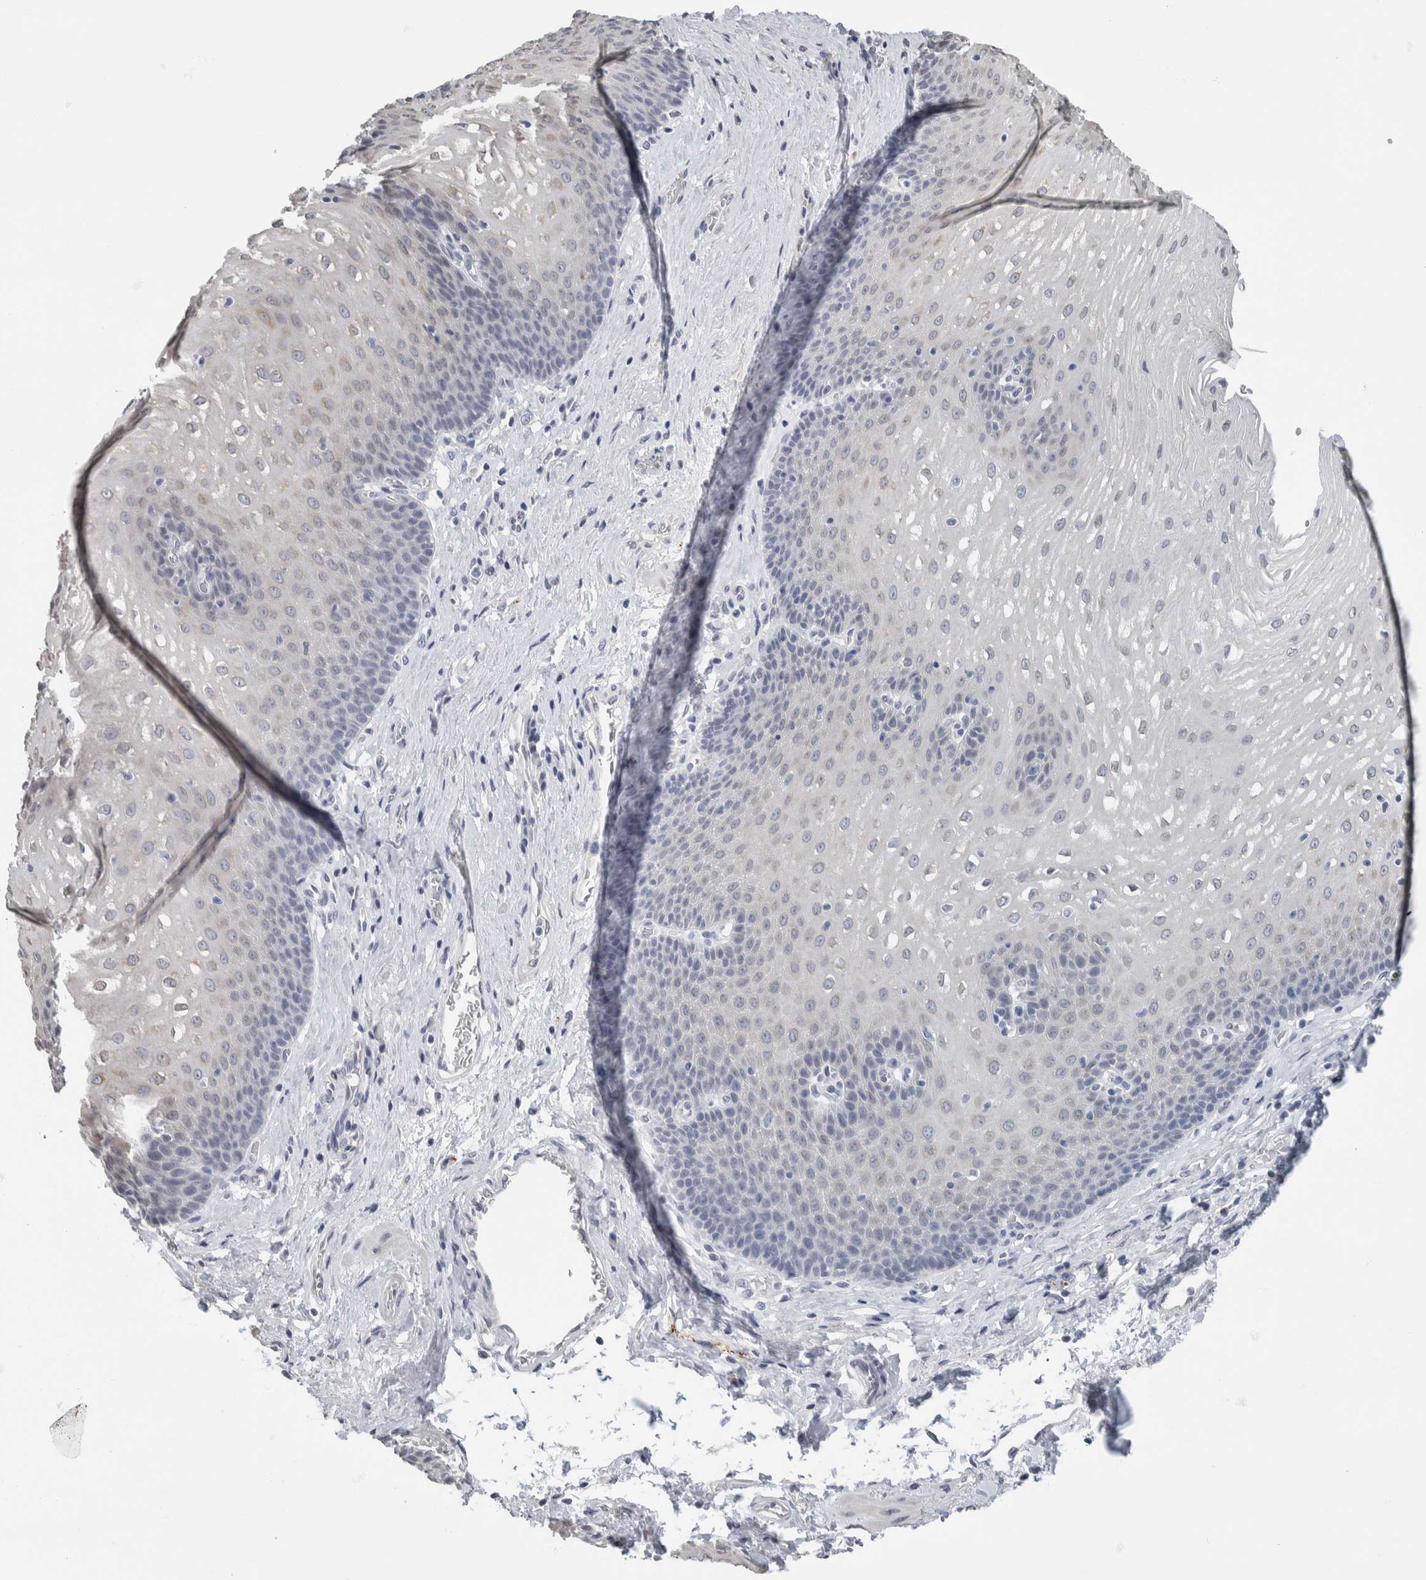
{"staining": {"intensity": "weak", "quantity": "<25%", "location": "cytoplasmic/membranous"}, "tissue": "esophagus", "cell_type": "Squamous epithelial cells", "image_type": "normal", "snomed": [{"axis": "morphology", "description": "Normal tissue, NOS"}, {"axis": "topography", "description": "Esophagus"}], "caption": "This is an immunohistochemistry photomicrograph of normal human esophagus. There is no expression in squamous epithelial cells.", "gene": "NEFM", "patient": {"sex": "male", "age": 48}}